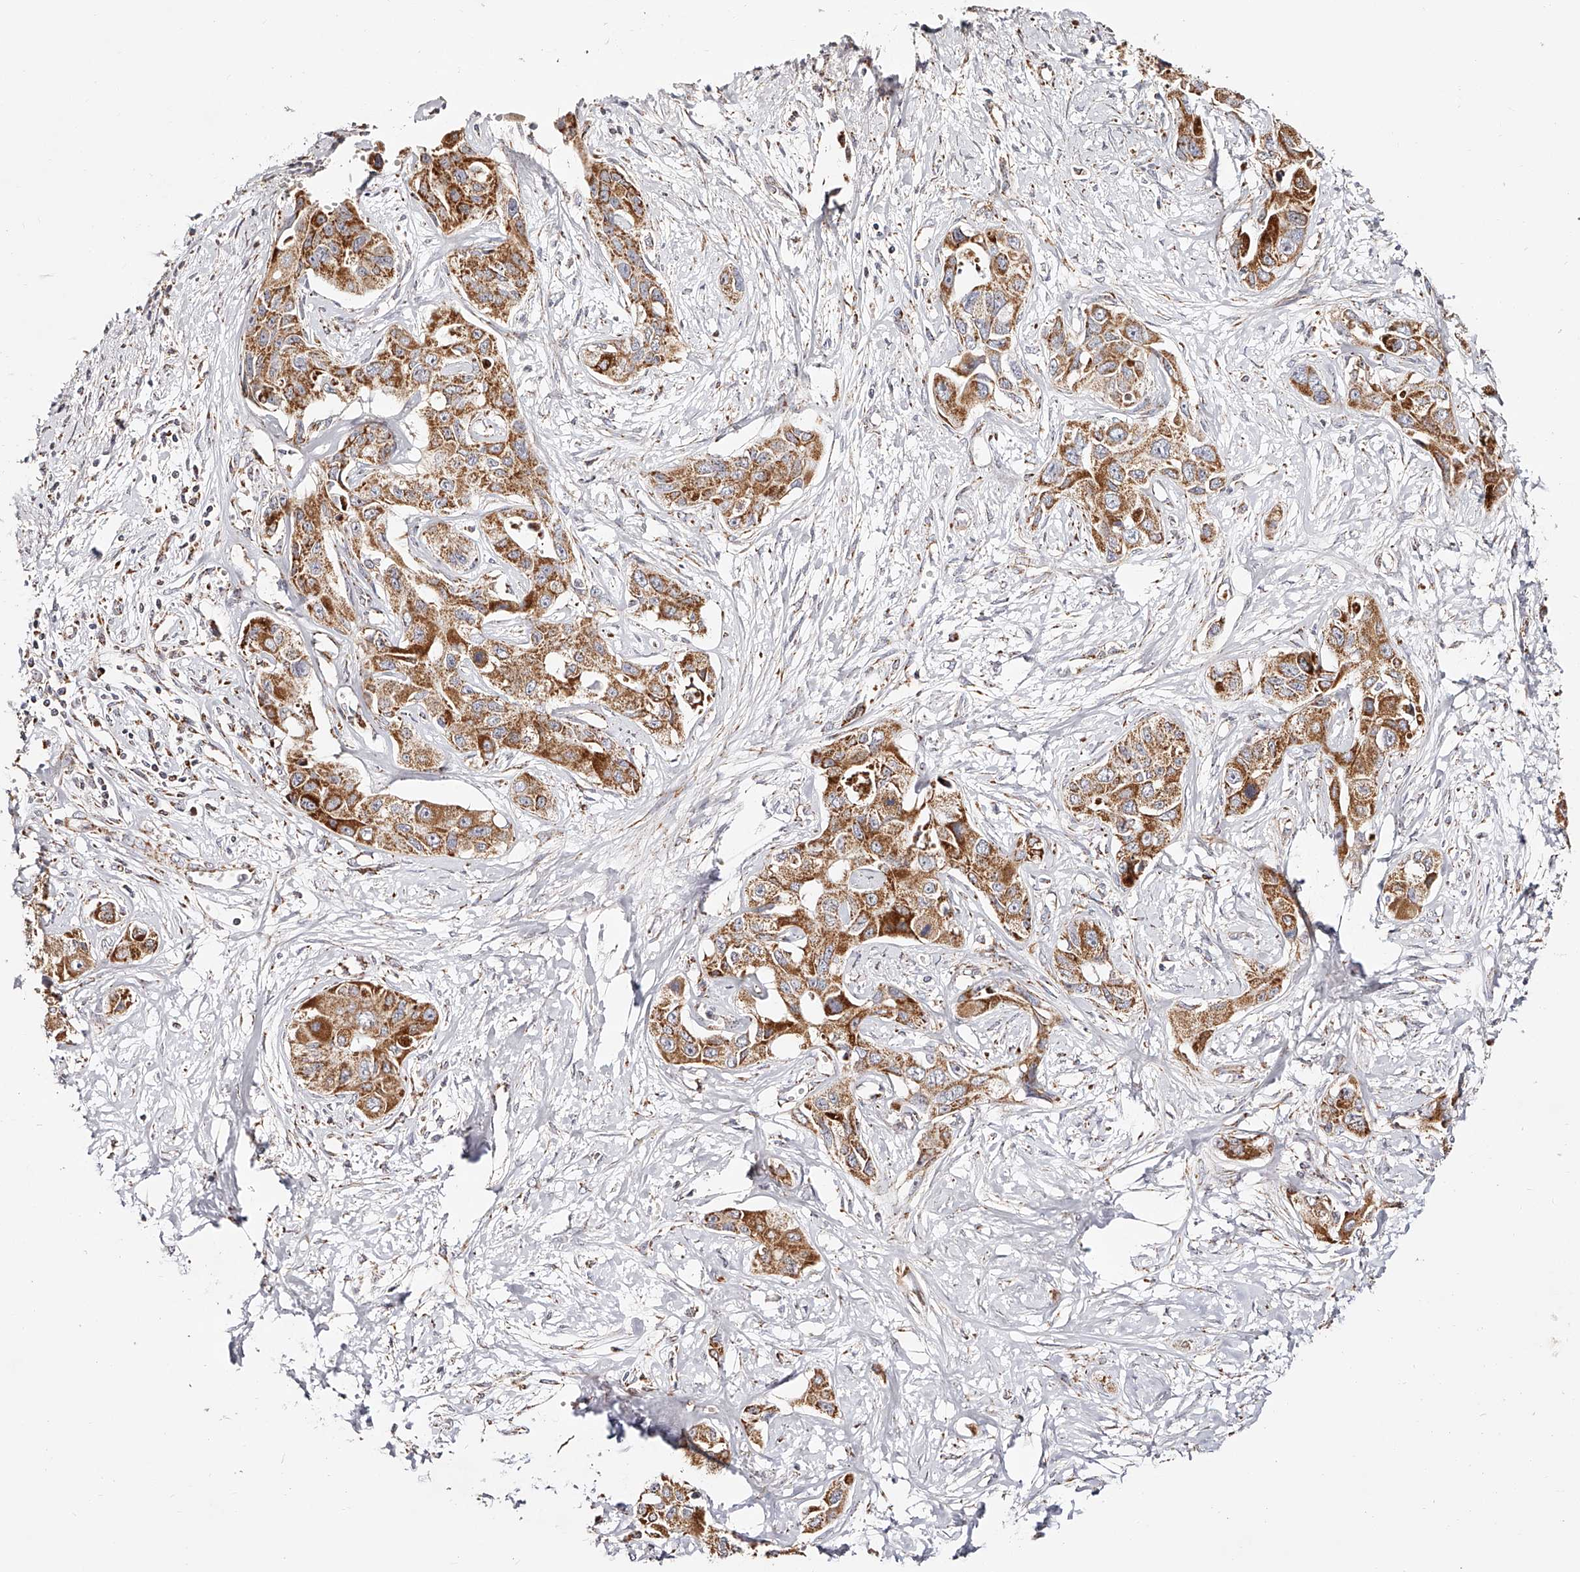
{"staining": {"intensity": "strong", "quantity": ">75%", "location": "cytoplasmic/membranous"}, "tissue": "liver cancer", "cell_type": "Tumor cells", "image_type": "cancer", "snomed": [{"axis": "morphology", "description": "Cholangiocarcinoma"}, {"axis": "topography", "description": "Liver"}], "caption": "Liver cancer (cholangiocarcinoma) stained for a protein reveals strong cytoplasmic/membranous positivity in tumor cells. Nuclei are stained in blue.", "gene": "NDUFV3", "patient": {"sex": "male", "age": 59}}